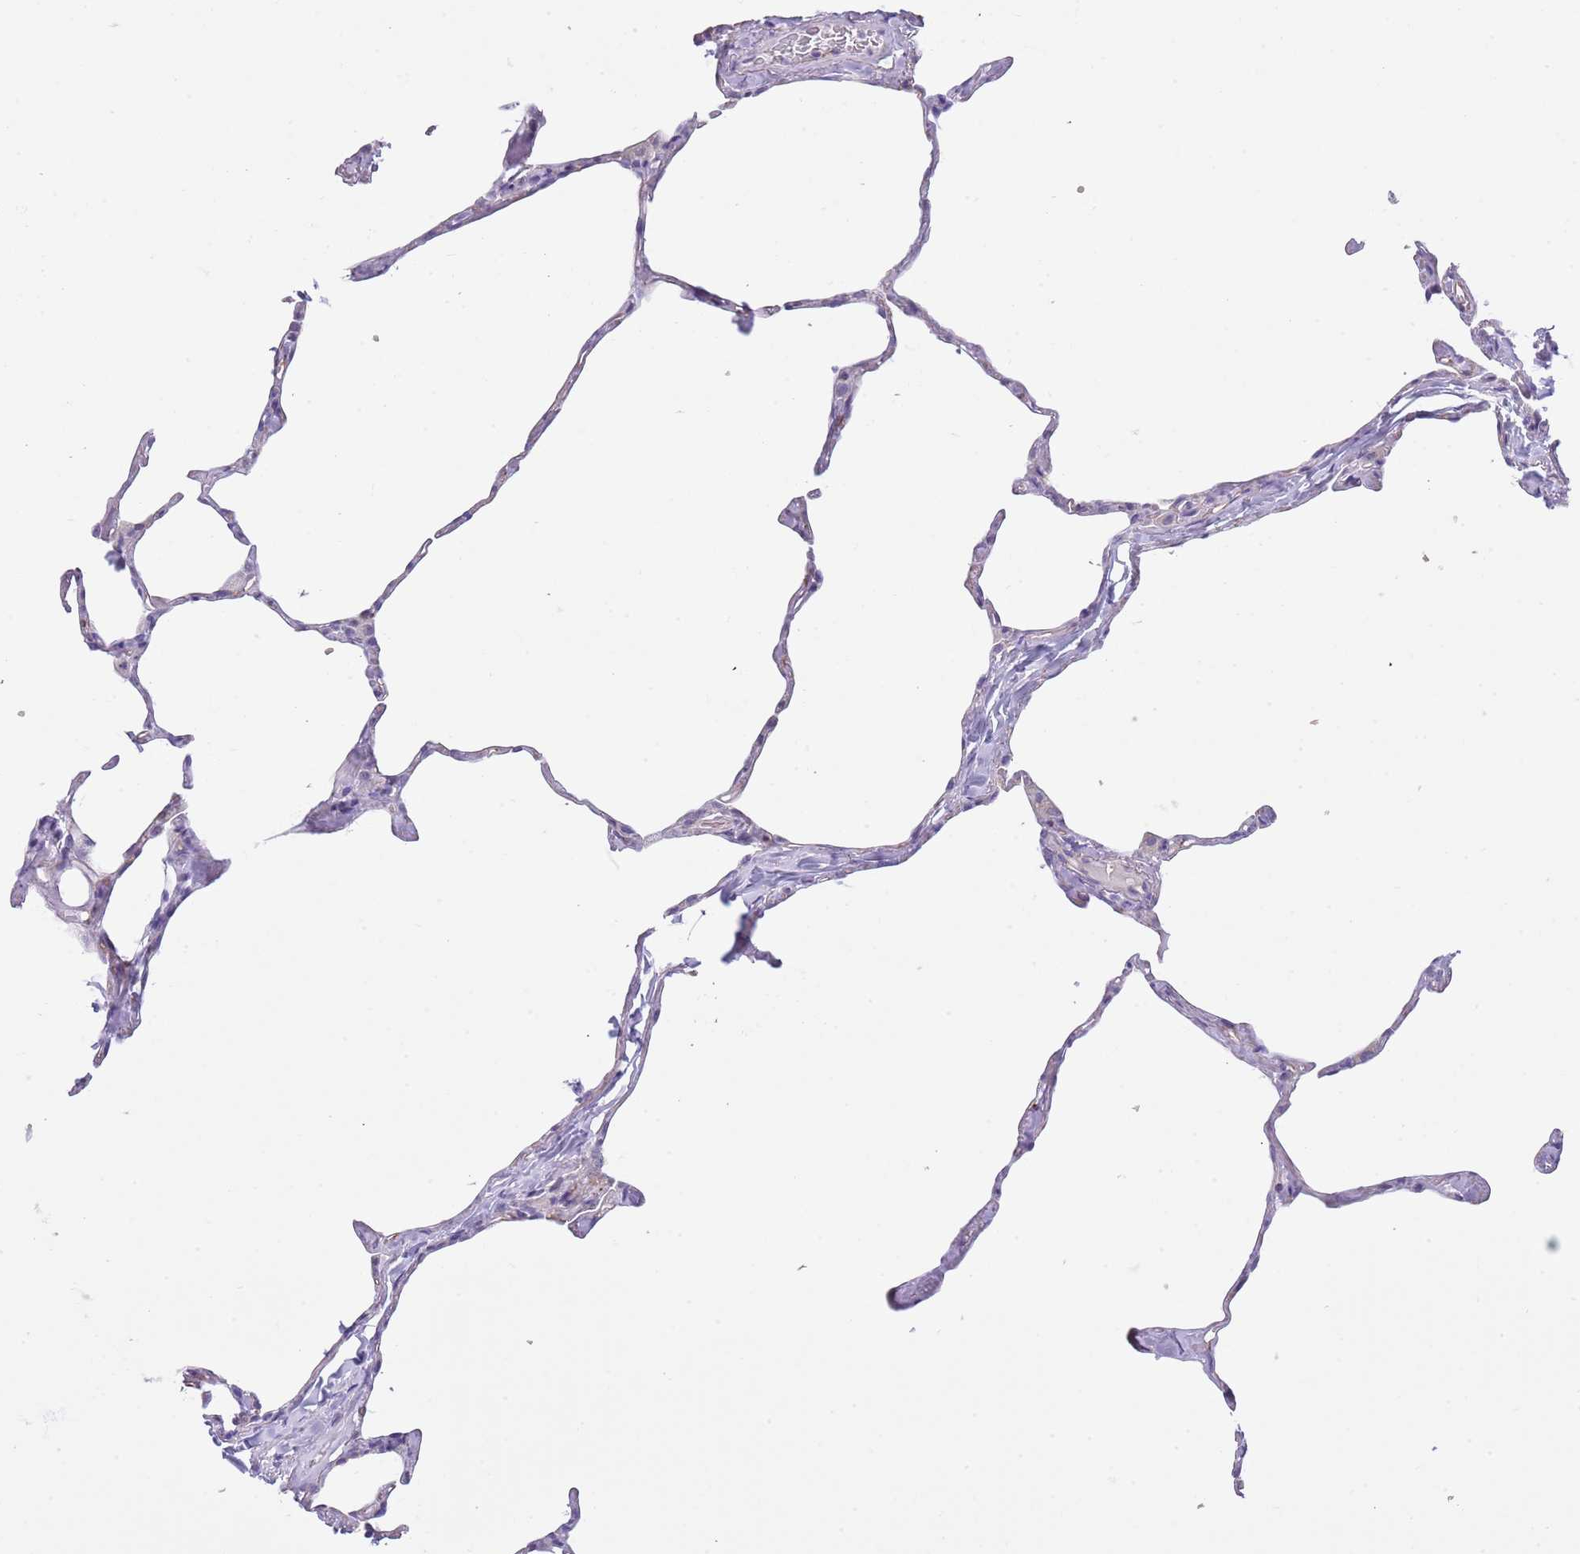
{"staining": {"intensity": "negative", "quantity": "none", "location": "none"}, "tissue": "lung", "cell_type": "Alveolar cells", "image_type": "normal", "snomed": [{"axis": "morphology", "description": "Normal tissue, NOS"}, {"axis": "topography", "description": "Lung"}], "caption": "Alveolar cells are negative for brown protein staining in benign lung. (DAB (3,3'-diaminobenzidine) immunohistochemistry visualized using brightfield microscopy, high magnification).", "gene": "TSGA13", "patient": {"sex": "male", "age": 65}}